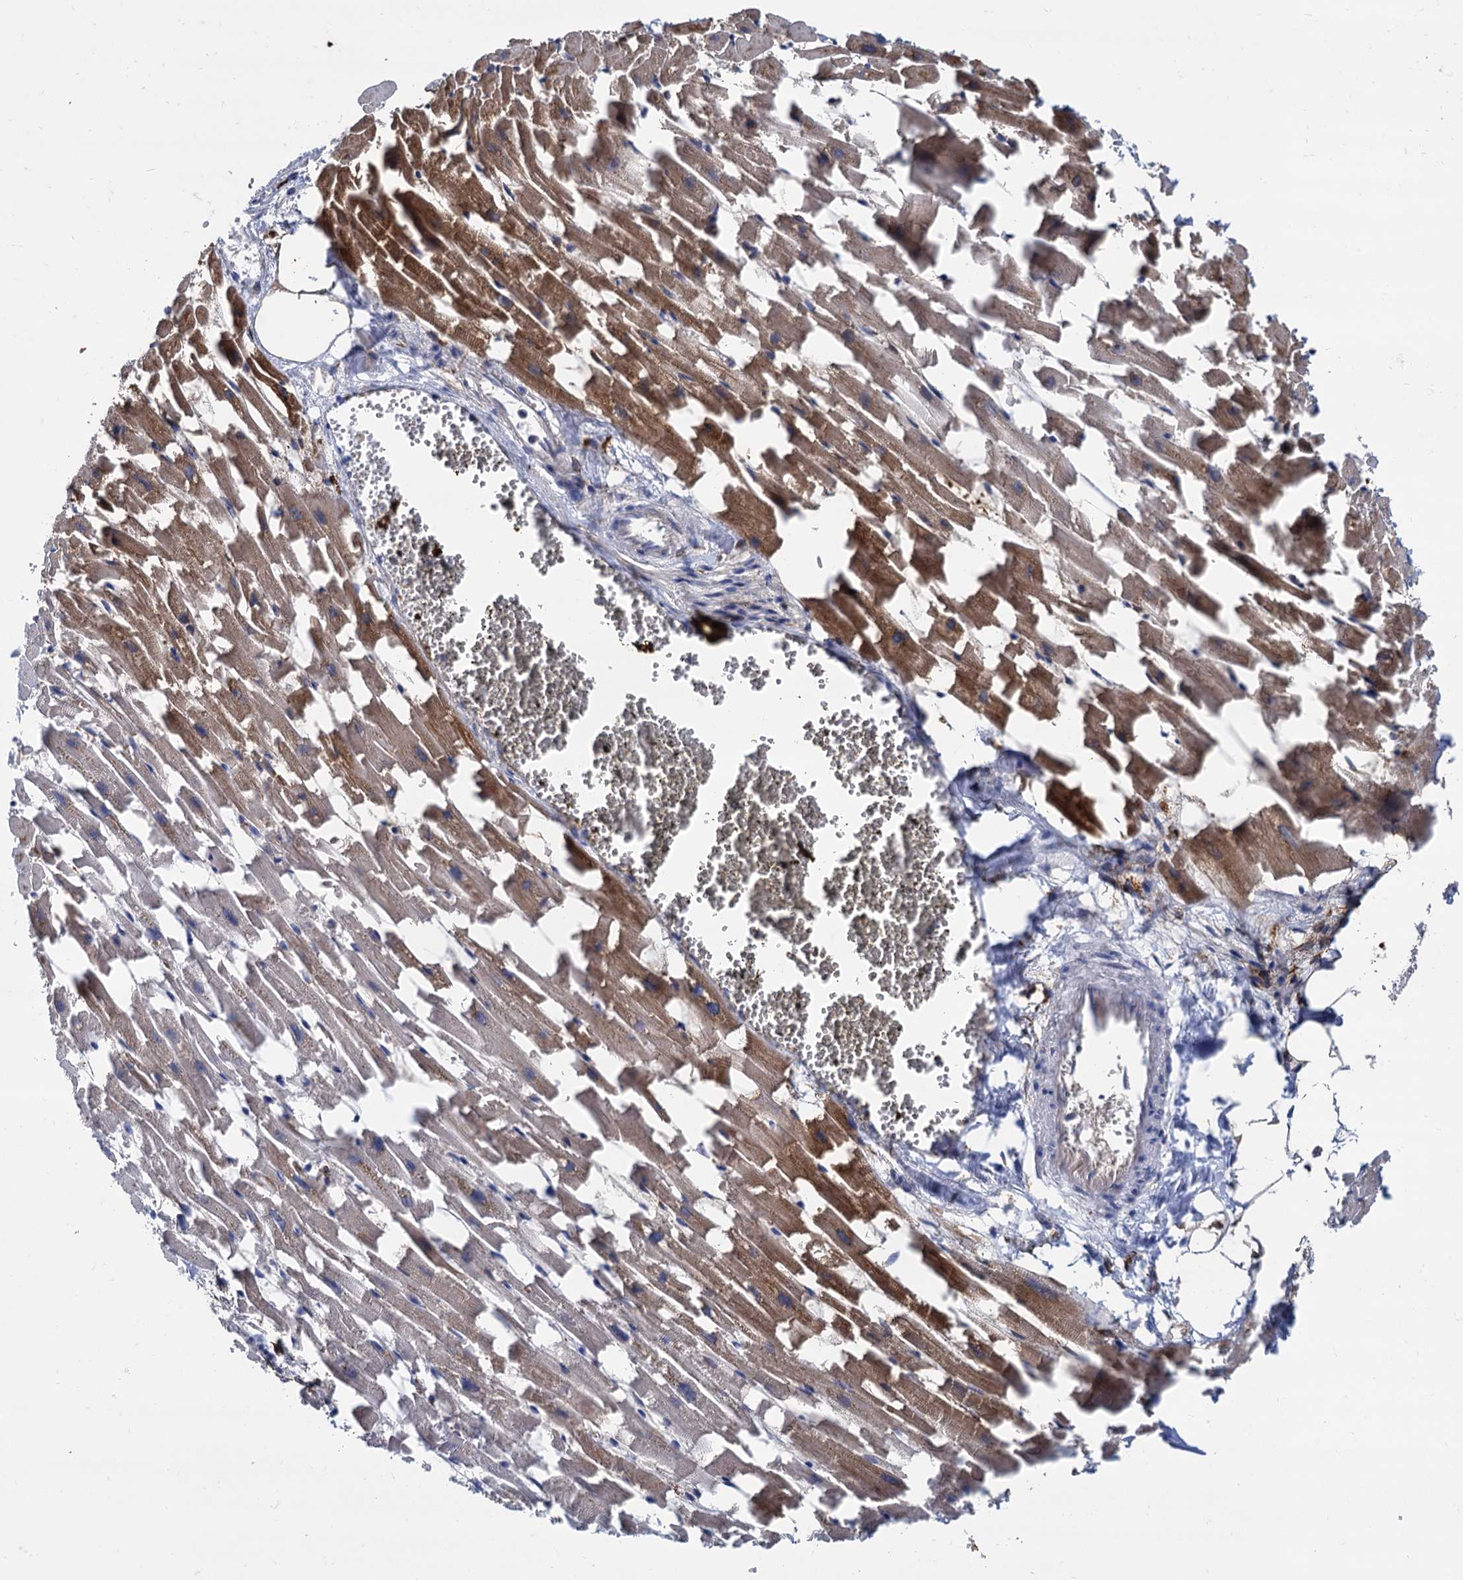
{"staining": {"intensity": "moderate", "quantity": "<25%", "location": "cytoplasmic/membranous"}, "tissue": "heart muscle", "cell_type": "Cardiomyocytes", "image_type": "normal", "snomed": [{"axis": "morphology", "description": "Normal tissue, NOS"}, {"axis": "topography", "description": "Heart"}], "caption": "The immunohistochemical stain labels moderate cytoplasmic/membranous staining in cardiomyocytes of normal heart muscle.", "gene": "APOD", "patient": {"sex": "female", "age": 64}}